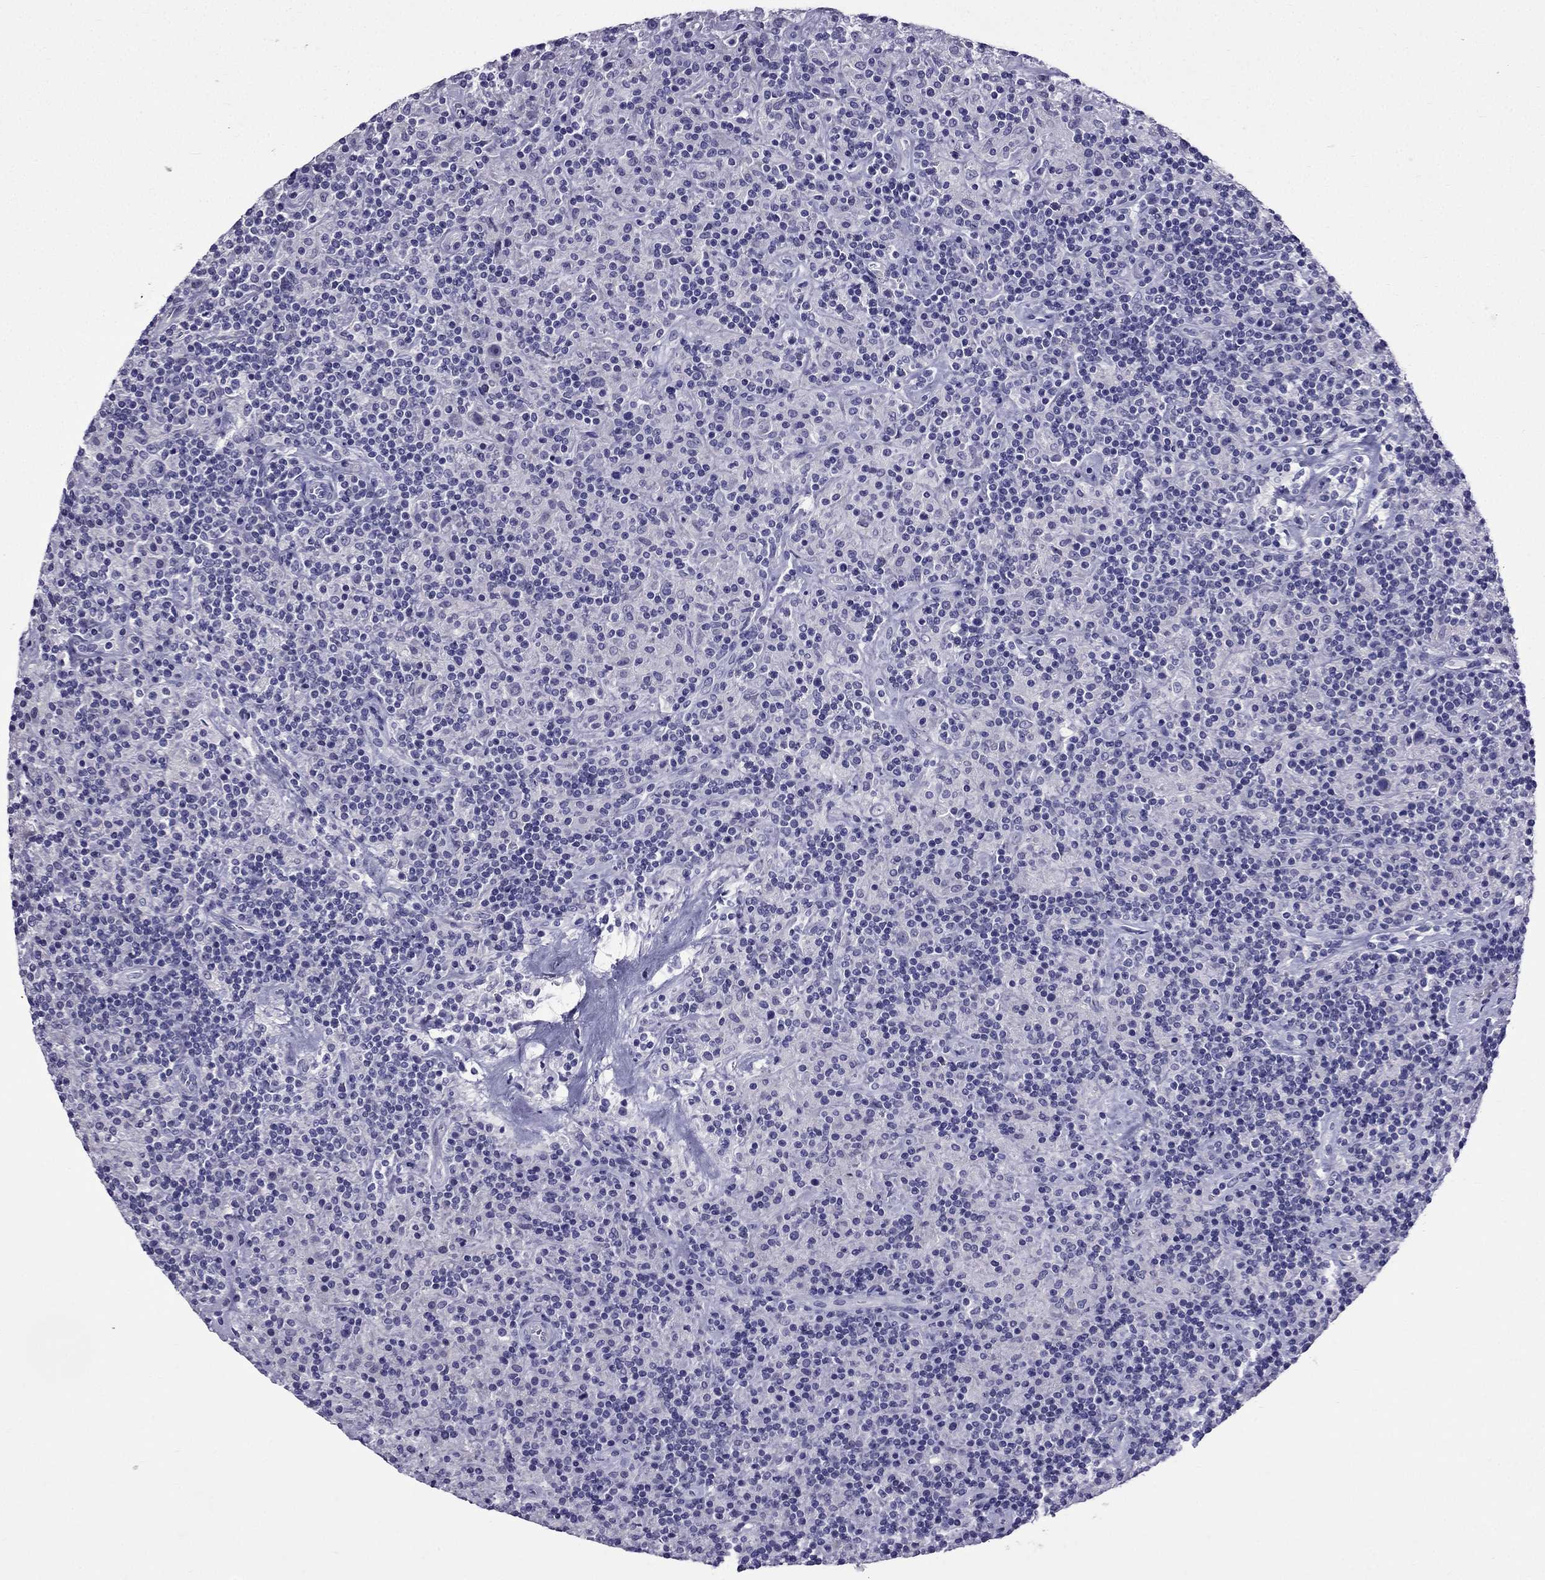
{"staining": {"intensity": "negative", "quantity": "none", "location": "none"}, "tissue": "lymphoma", "cell_type": "Tumor cells", "image_type": "cancer", "snomed": [{"axis": "morphology", "description": "Hodgkin's disease, NOS"}, {"axis": "topography", "description": "Lymph node"}], "caption": "Image shows no significant protein expression in tumor cells of Hodgkin's disease.", "gene": "ZNF541", "patient": {"sex": "male", "age": 70}}